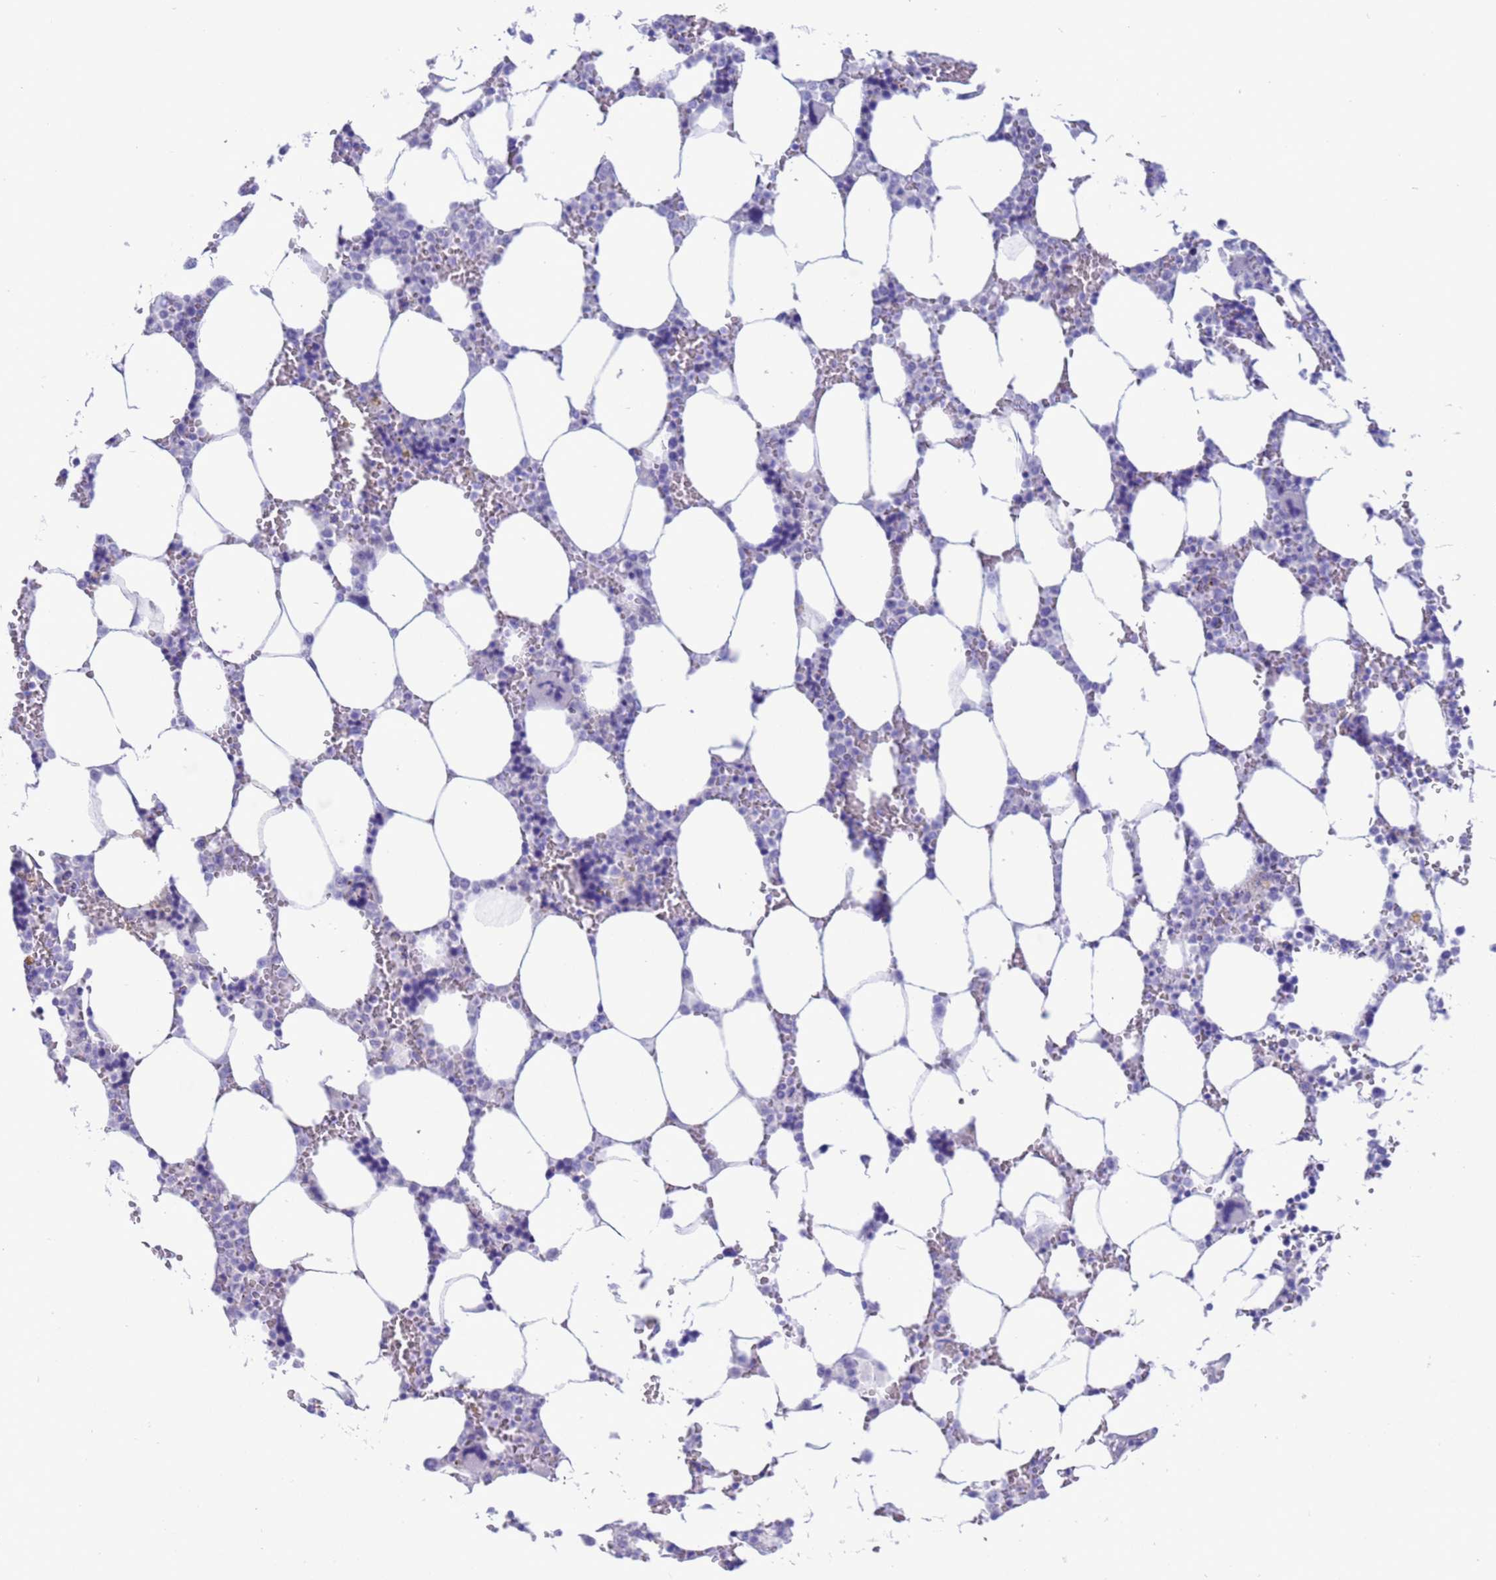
{"staining": {"intensity": "negative", "quantity": "none", "location": "none"}, "tissue": "bone marrow", "cell_type": "Hematopoietic cells", "image_type": "normal", "snomed": [{"axis": "morphology", "description": "Normal tissue, NOS"}, {"axis": "topography", "description": "Bone marrow"}], "caption": "High power microscopy micrograph of an IHC micrograph of unremarkable bone marrow, revealing no significant expression in hematopoietic cells.", "gene": "GSTM1", "patient": {"sex": "male", "age": 64}}